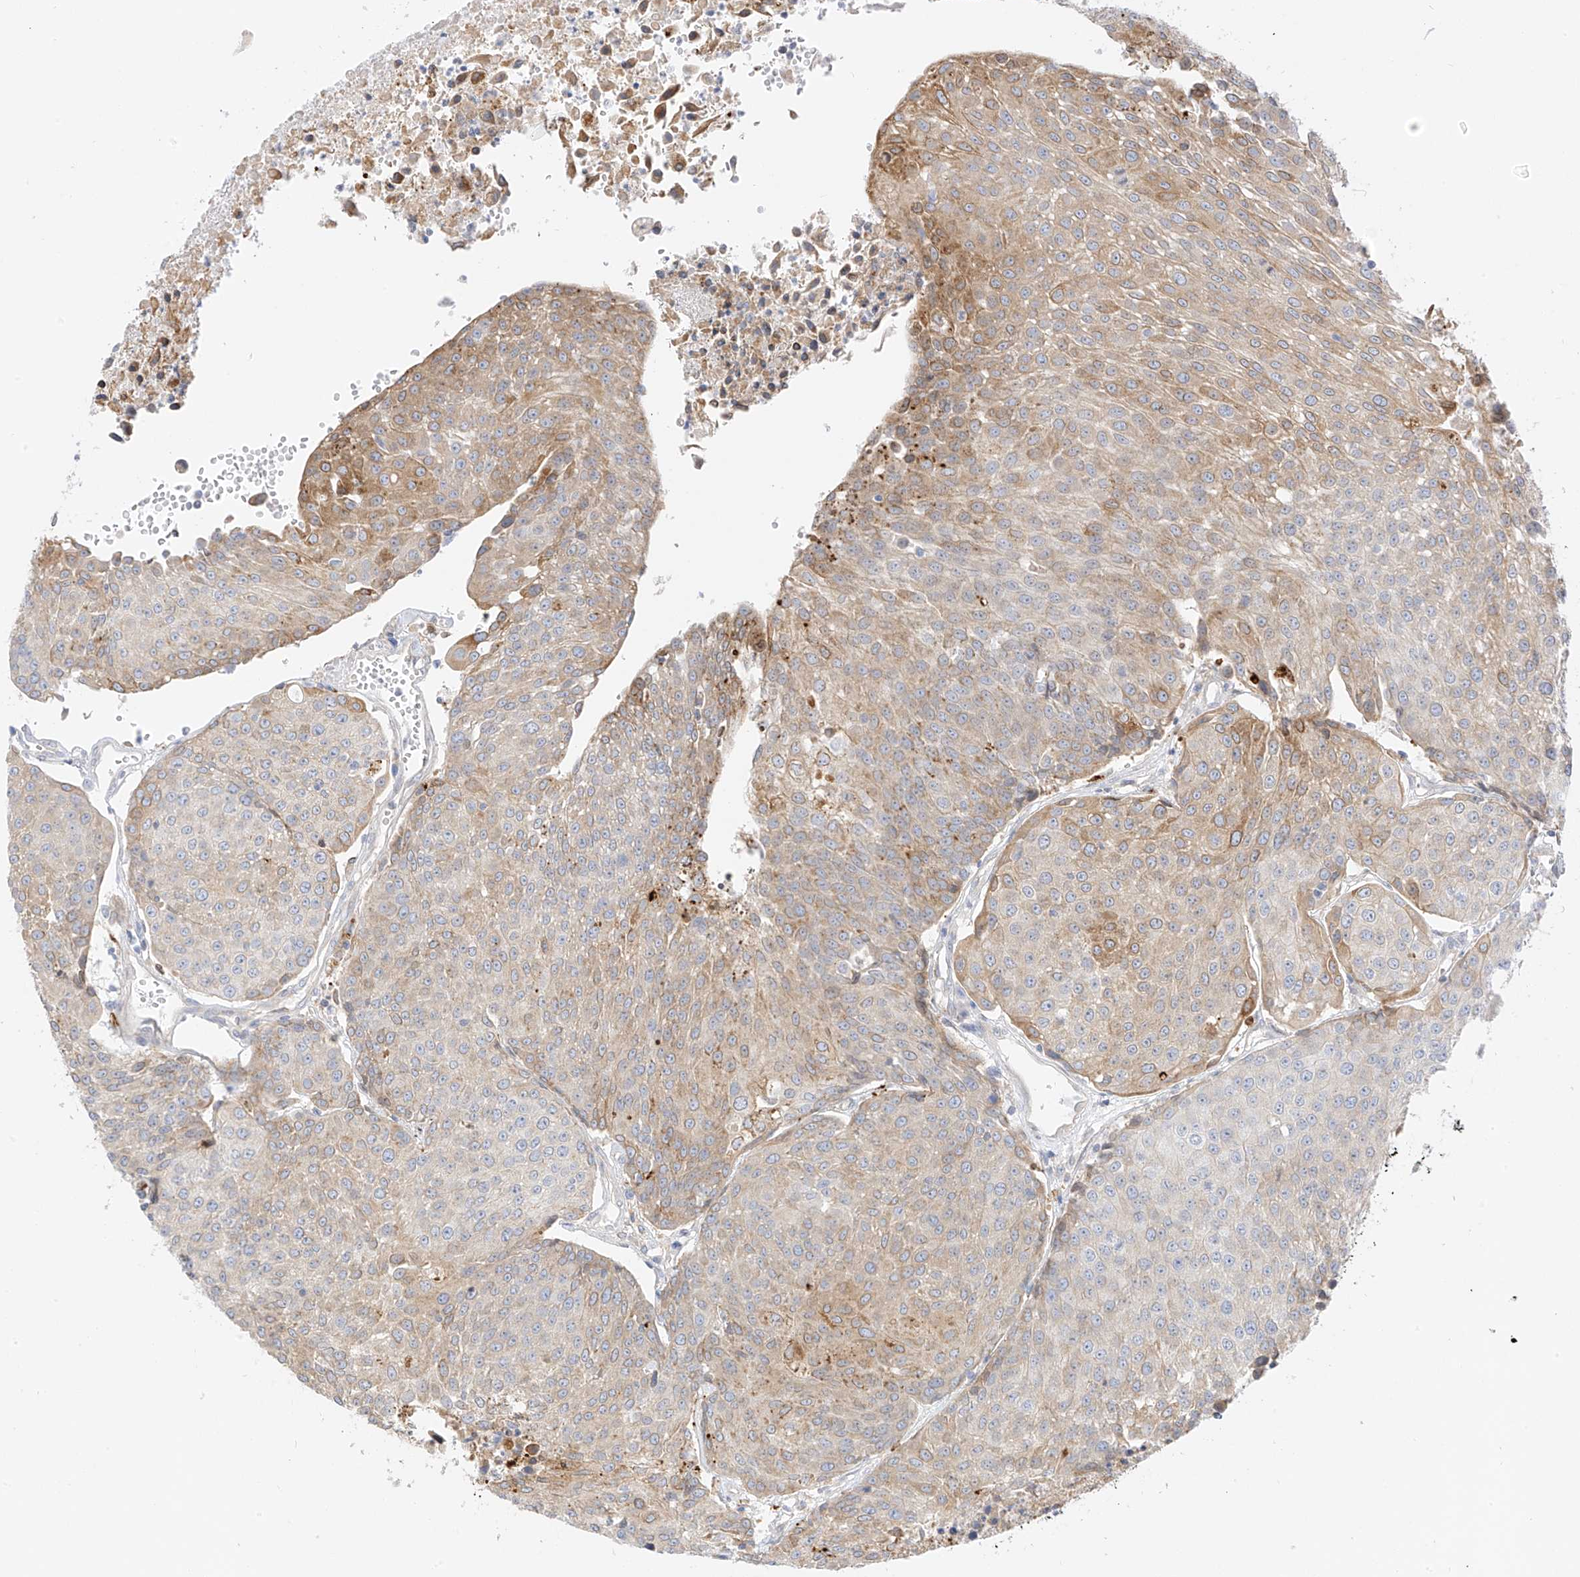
{"staining": {"intensity": "moderate", "quantity": "<25%", "location": "cytoplasmic/membranous"}, "tissue": "urothelial cancer", "cell_type": "Tumor cells", "image_type": "cancer", "snomed": [{"axis": "morphology", "description": "Urothelial carcinoma, High grade"}, {"axis": "topography", "description": "Urinary bladder"}], "caption": "Urothelial cancer stained for a protein (brown) demonstrates moderate cytoplasmic/membranous positive staining in approximately <25% of tumor cells.", "gene": "PCYOX1", "patient": {"sex": "female", "age": 85}}